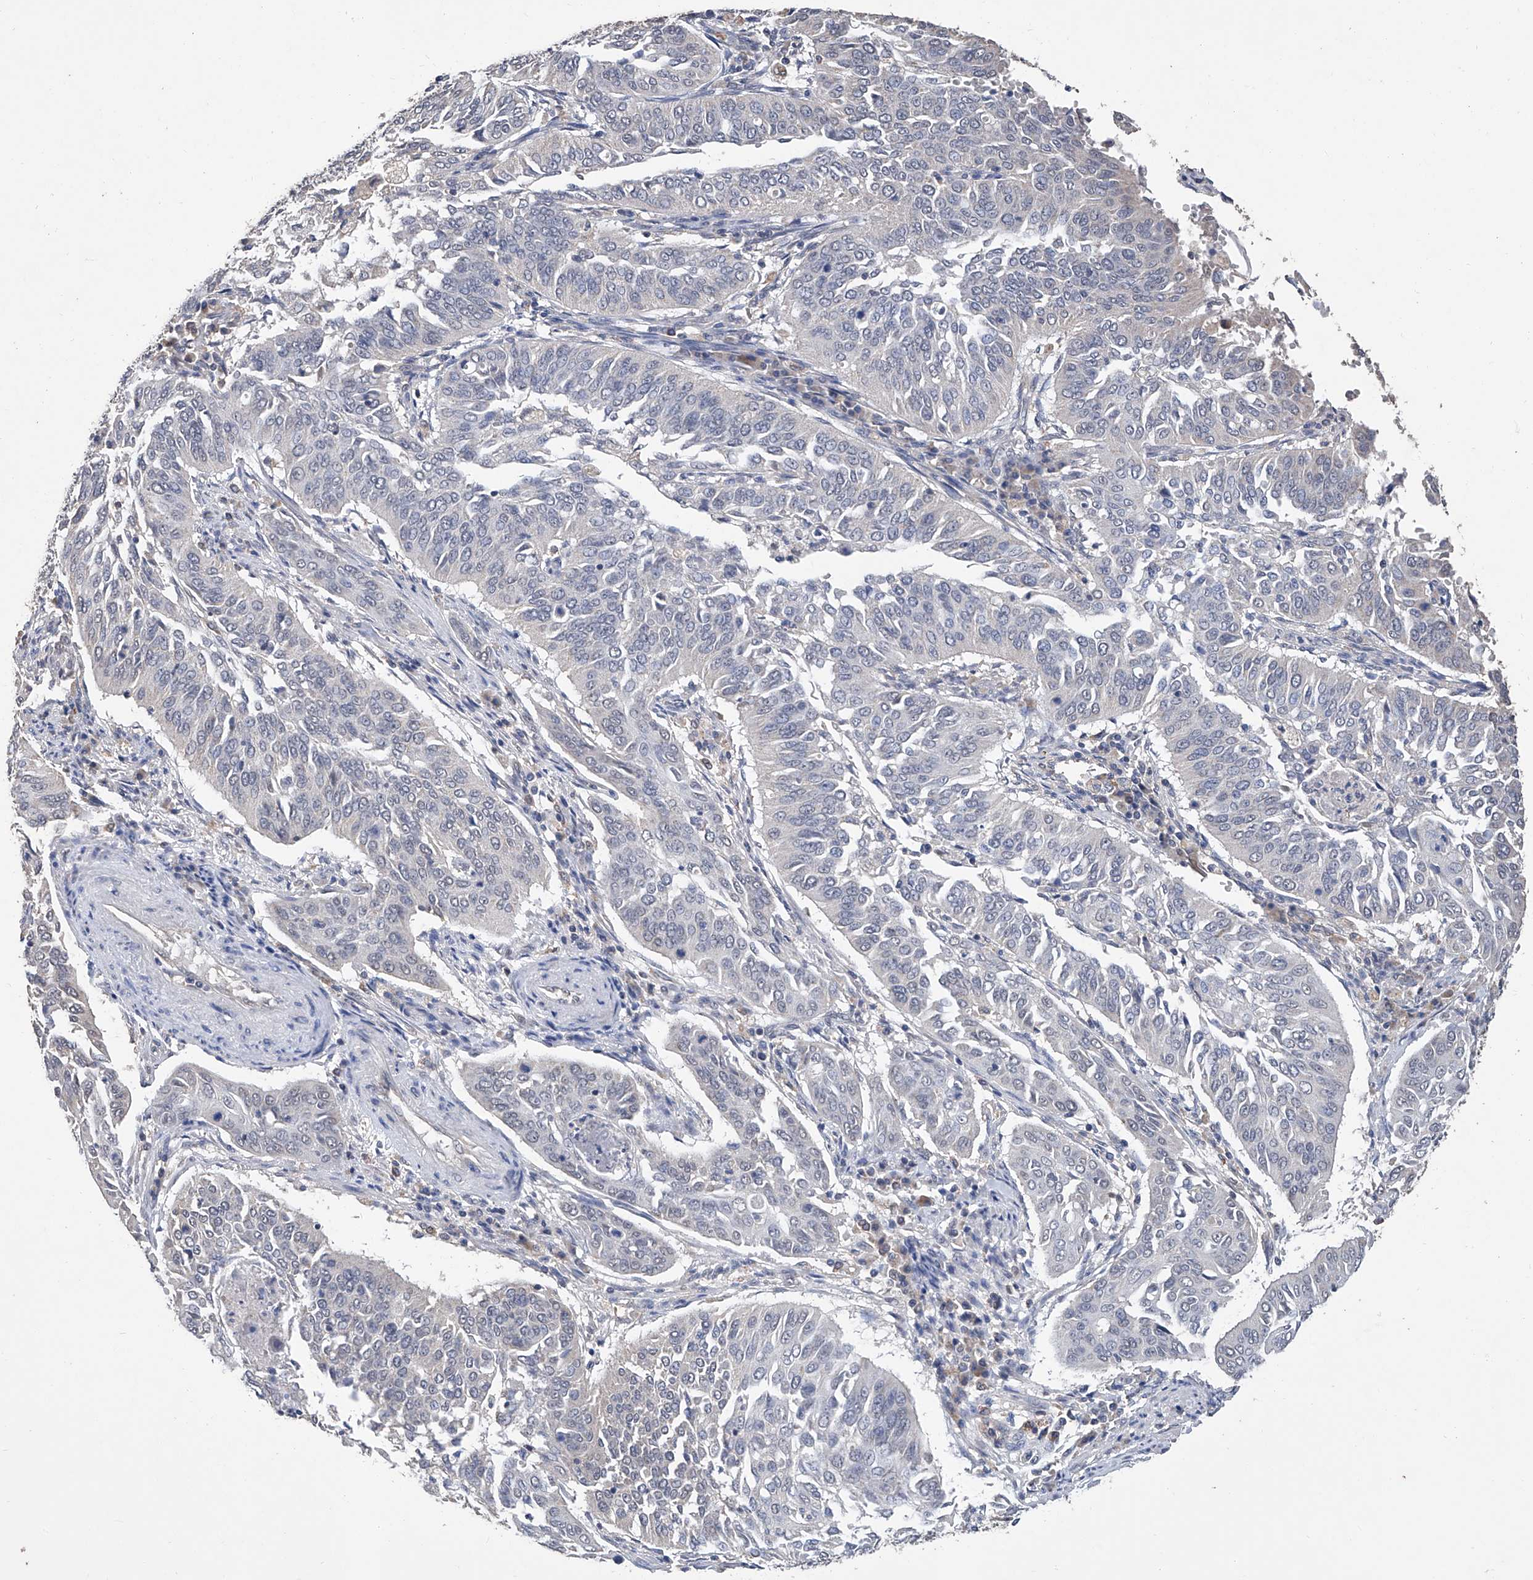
{"staining": {"intensity": "negative", "quantity": "none", "location": "none"}, "tissue": "cervical cancer", "cell_type": "Tumor cells", "image_type": "cancer", "snomed": [{"axis": "morphology", "description": "Normal tissue, NOS"}, {"axis": "morphology", "description": "Squamous cell carcinoma, NOS"}, {"axis": "topography", "description": "Cervix"}], "caption": "This is an immunohistochemistry (IHC) image of human cervical cancer (squamous cell carcinoma). There is no expression in tumor cells.", "gene": "GPT", "patient": {"sex": "female", "age": 39}}